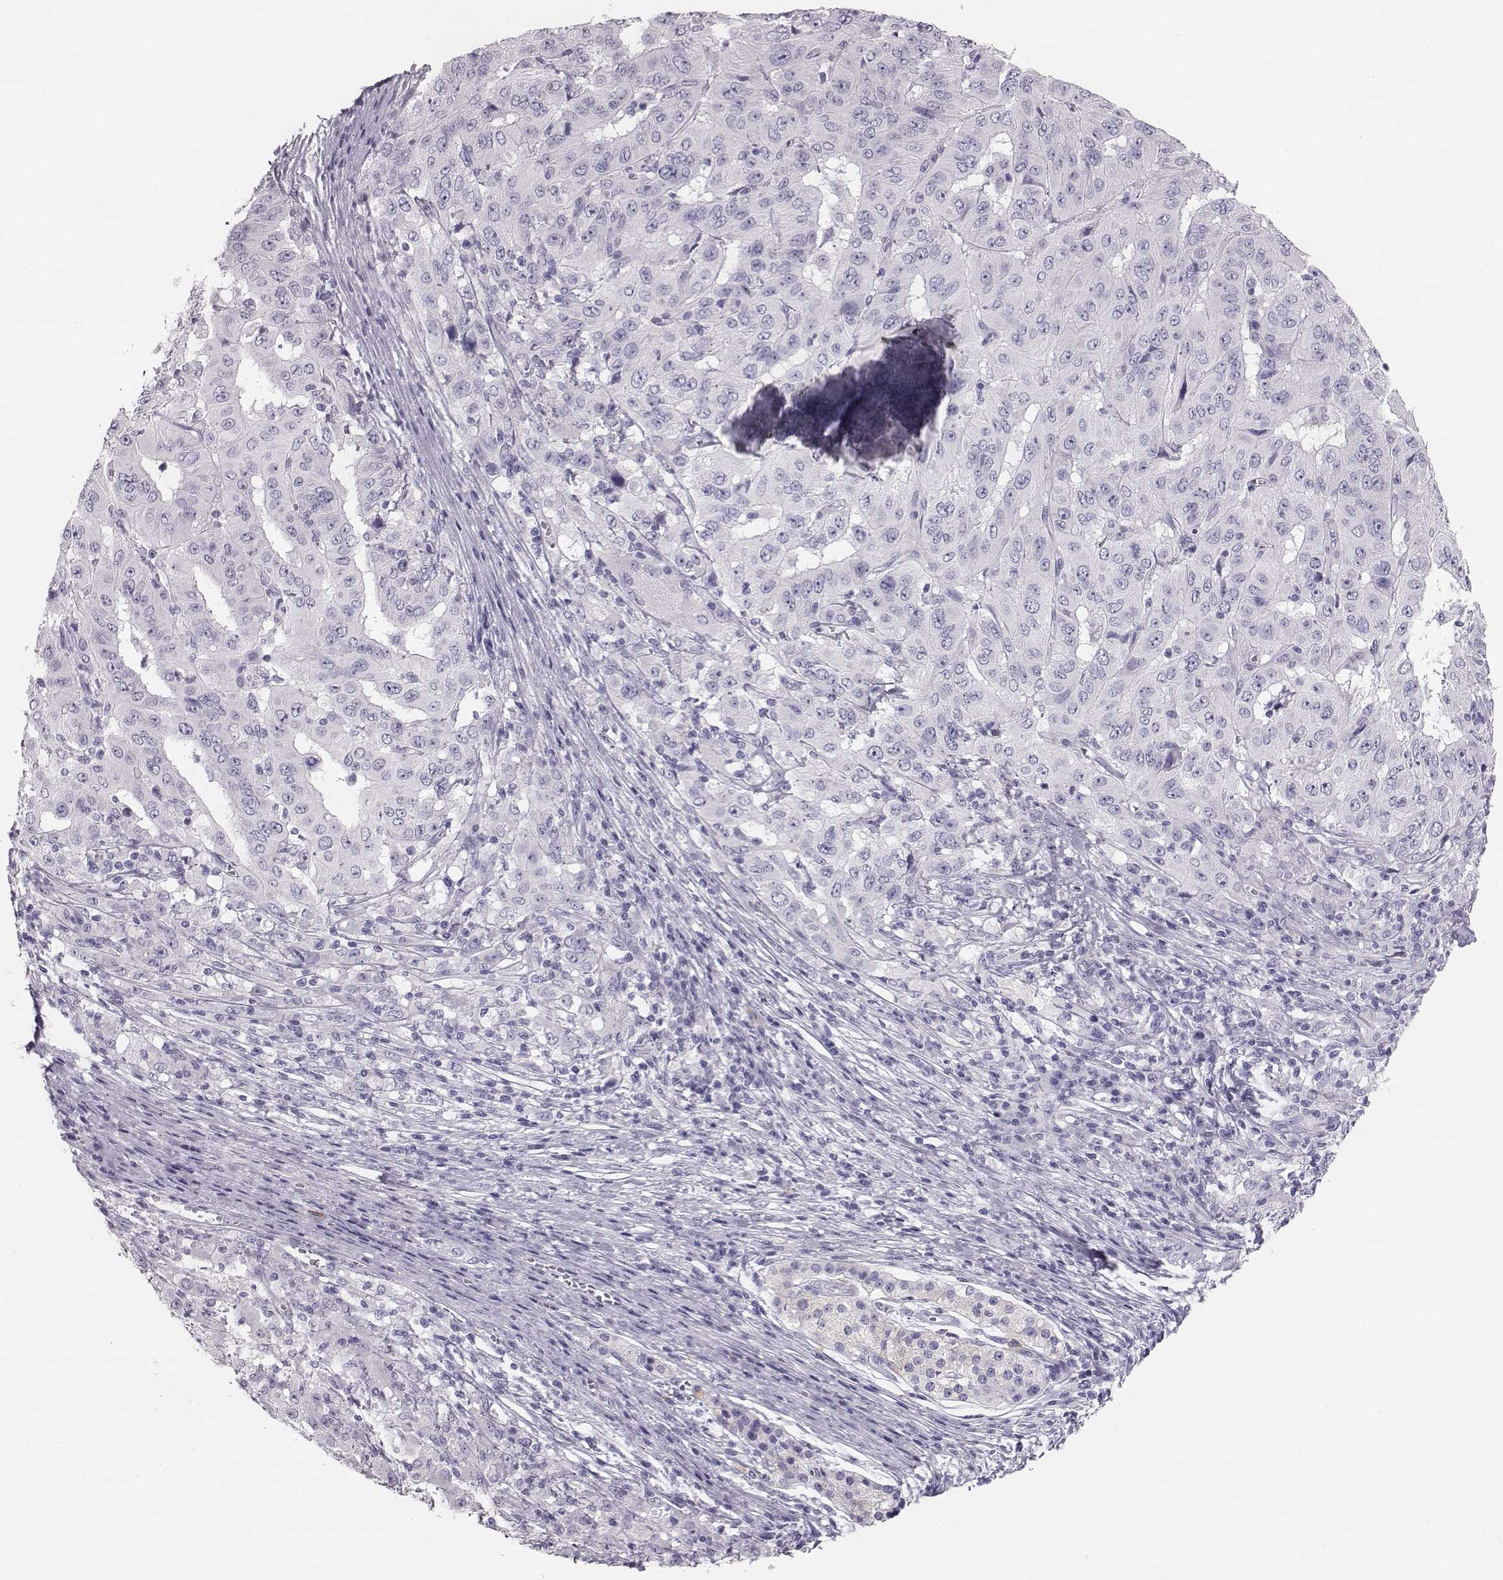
{"staining": {"intensity": "negative", "quantity": "none", "location": "none"}, "tissue": "pancreatic cancer", "cell_type": "Tumor cells", "image_type": "cancer", "snomed": [{"axis": "morphology", "description": "Adenocarcinoma, NOS"}, {"axis": "topography", "description": "Pancreas"}], "caption": "Human pancreatic cancer stained for a protein using IHC displays no expression in tumor cells.", "gene": "NPTXR", "patient": {"sex": "male", "age": 63}}